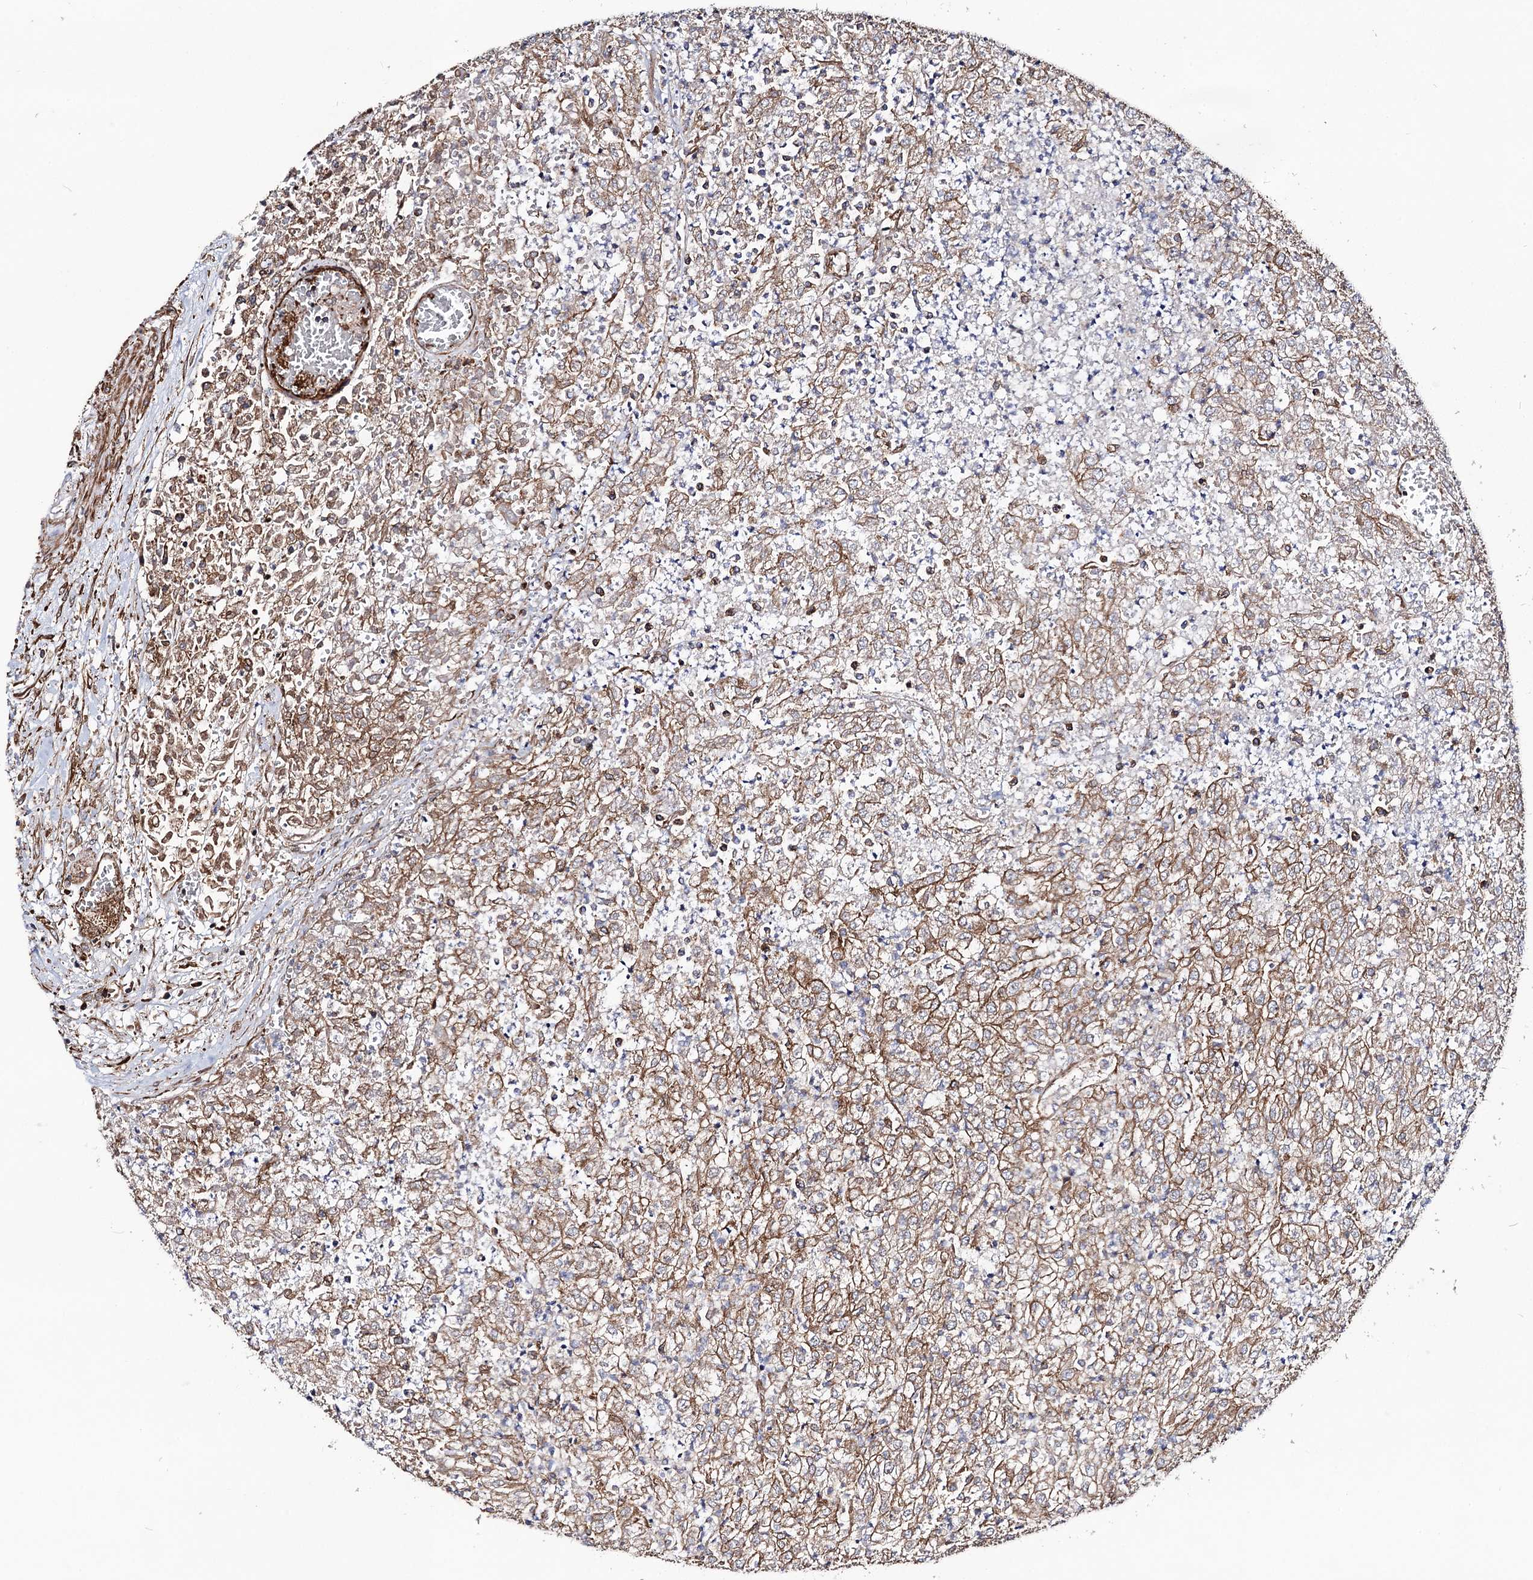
{"staining": {"intensity": "moderate", "quantity": ">75%", "location": "cytoplasmic/membranous"}, "tissue": "renal cancer", "cell_type": "Tumor cells", "image_type": "cancer", "snomed": [{"axis": "morphology", "description": "Adenocarcinoma, NOS"}, {"axis": "topography", "description": "Kidney"}], "caption": "DAB (3,3'-diaminobenzidine) immunohistochemical staining of renal cancer displays moderate cytoplasmic/membranous protein staining in approximately >75% of tumor cells.", "gene": "CIP2A", "patient": {"sex": "female", "age": 54}}